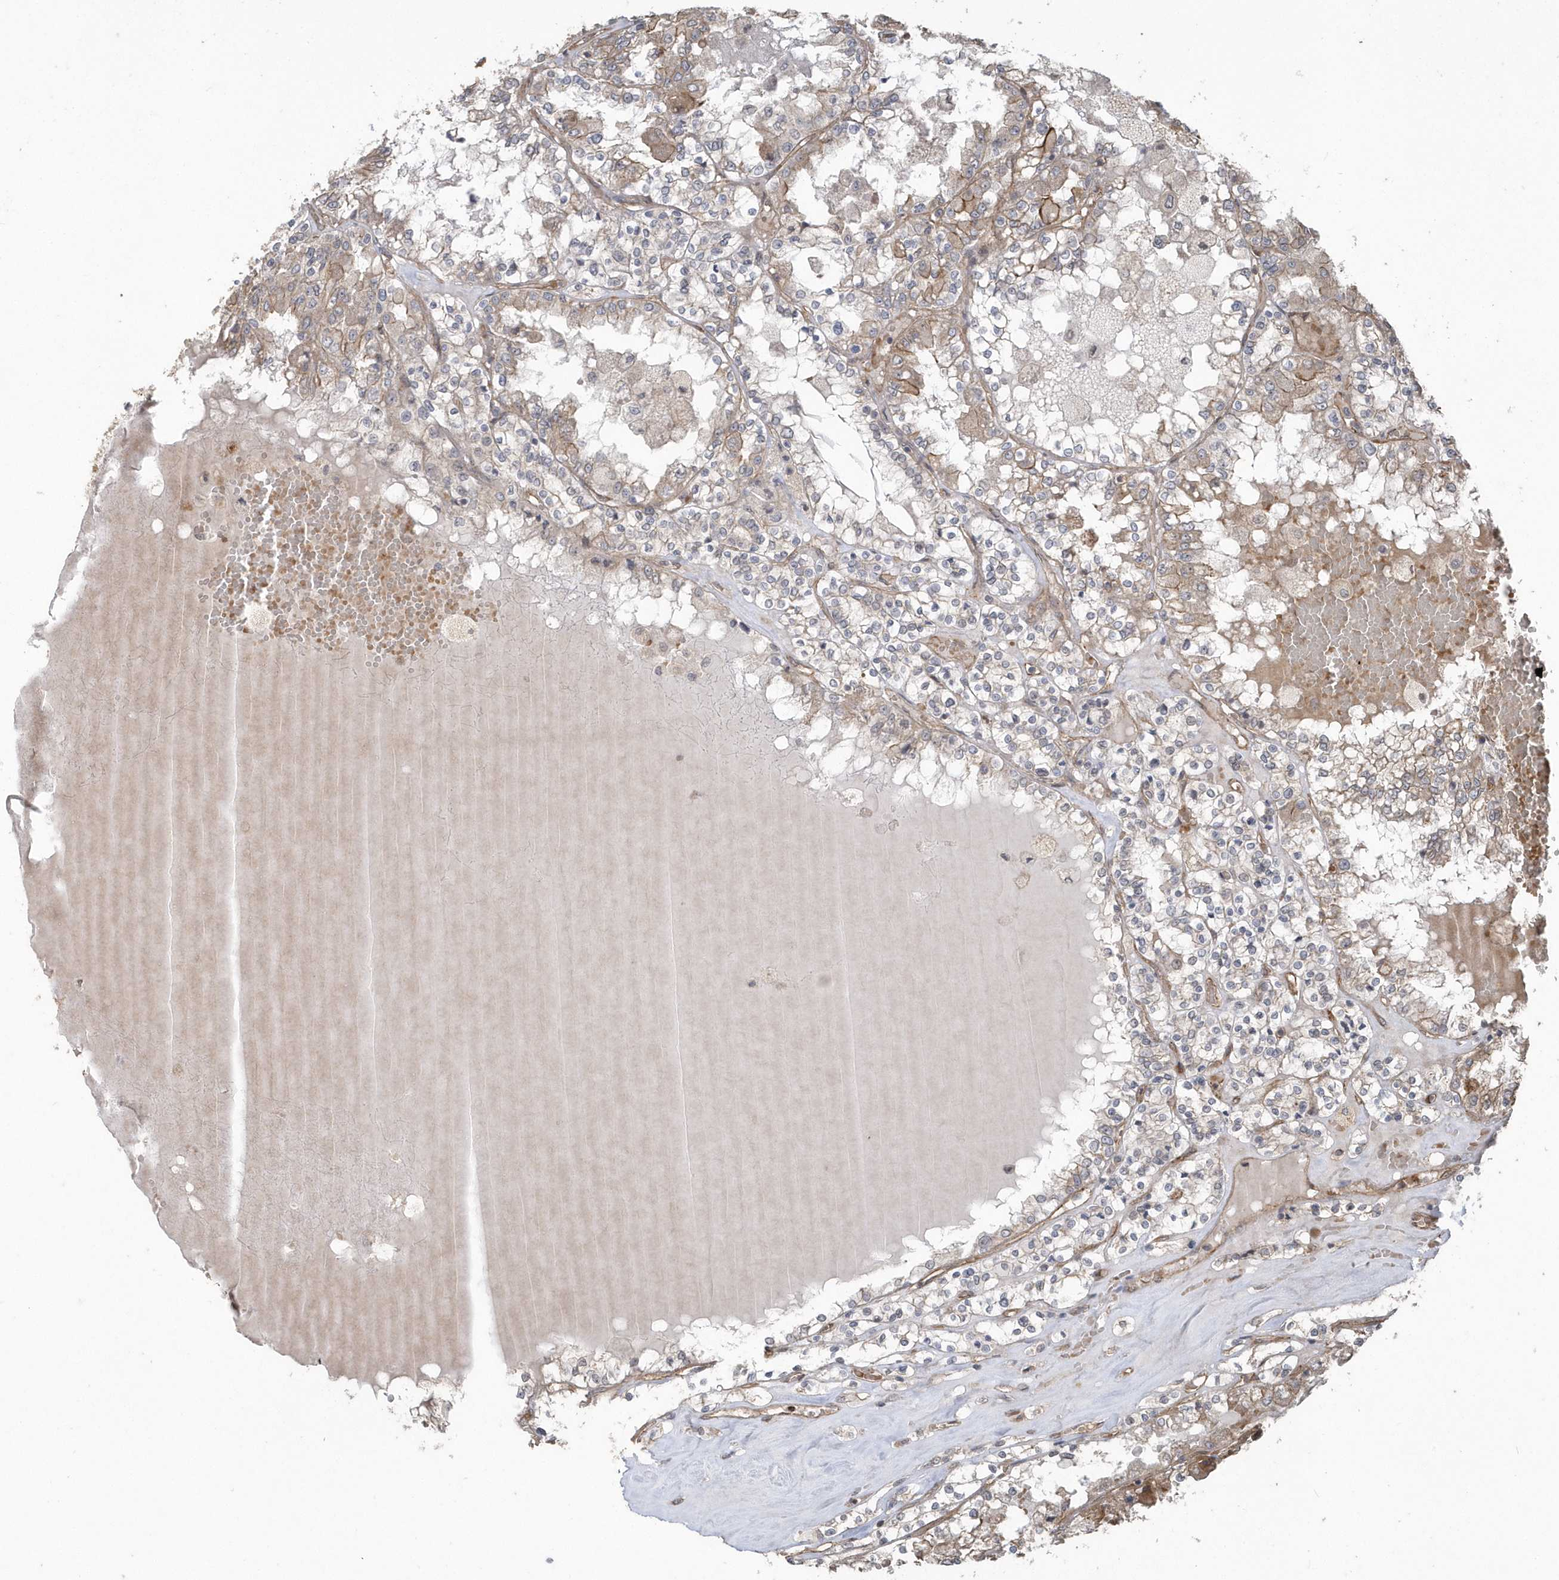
{"staining": {"intensity": "weak", "quantity": "25%-75%", "location": "cytoplasmic/membranous"}, "tissue": "renal cancer", "cell_type": "Tumor cells", "image_type": "cancer", "snomed": [{"axis": "morphology", "description": "Adenocarcinoma, NOS"}, {"axis": "topography", "description": "Kidney"}], "caption": "This is an image of IHC staining of renal cancer (adenocarcinoma), which shows weak staining in the cytoplasmic/membranous of tumor cells.", "gene": "HERPUD1", "patient": {"sex": "female", "age": 56}}